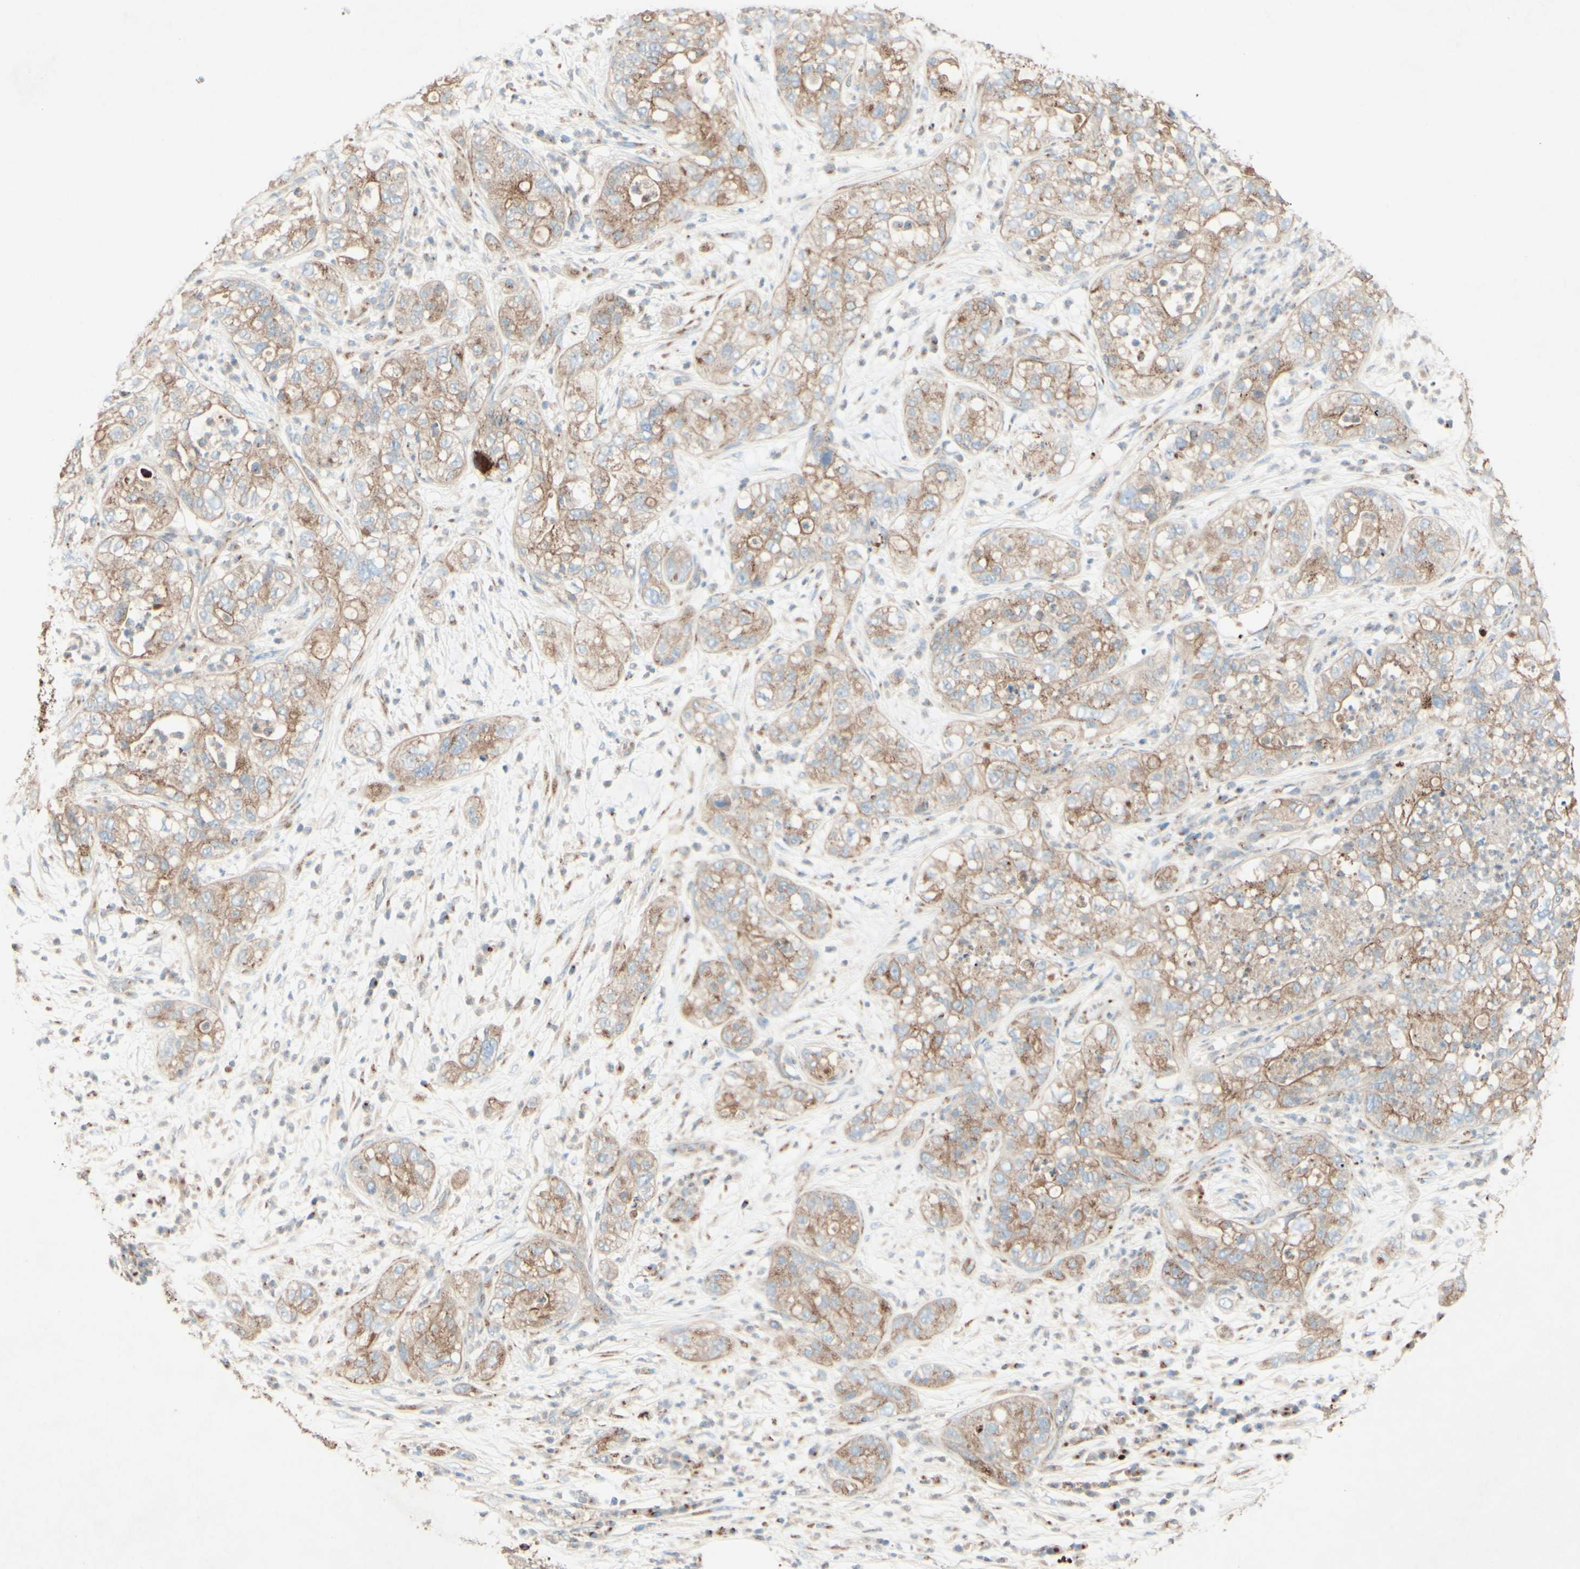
{"staining": {"intensity": "moderate", "quantity": ">75%", "location": "cytoplasmic/membranous"}, "tissue": "pancreatic cancer", "cell_type": "Tumor cells", "image_type": "cancer", "snomed": [{"axis": "morphology", "description": "Adenocarcinoma, NOS"}, {"axis": "topography", "description": "Pancreas"}], "caption": "A photomicrograph showing moderate cytoplasmic/membranous staining in about >75% of tumor cells in adenocarcinoma (pancreatic), as visualized by brown immunohistochemical staining.", "gene": "MTM1", "patient": {"sex": "female", "age": 78}}